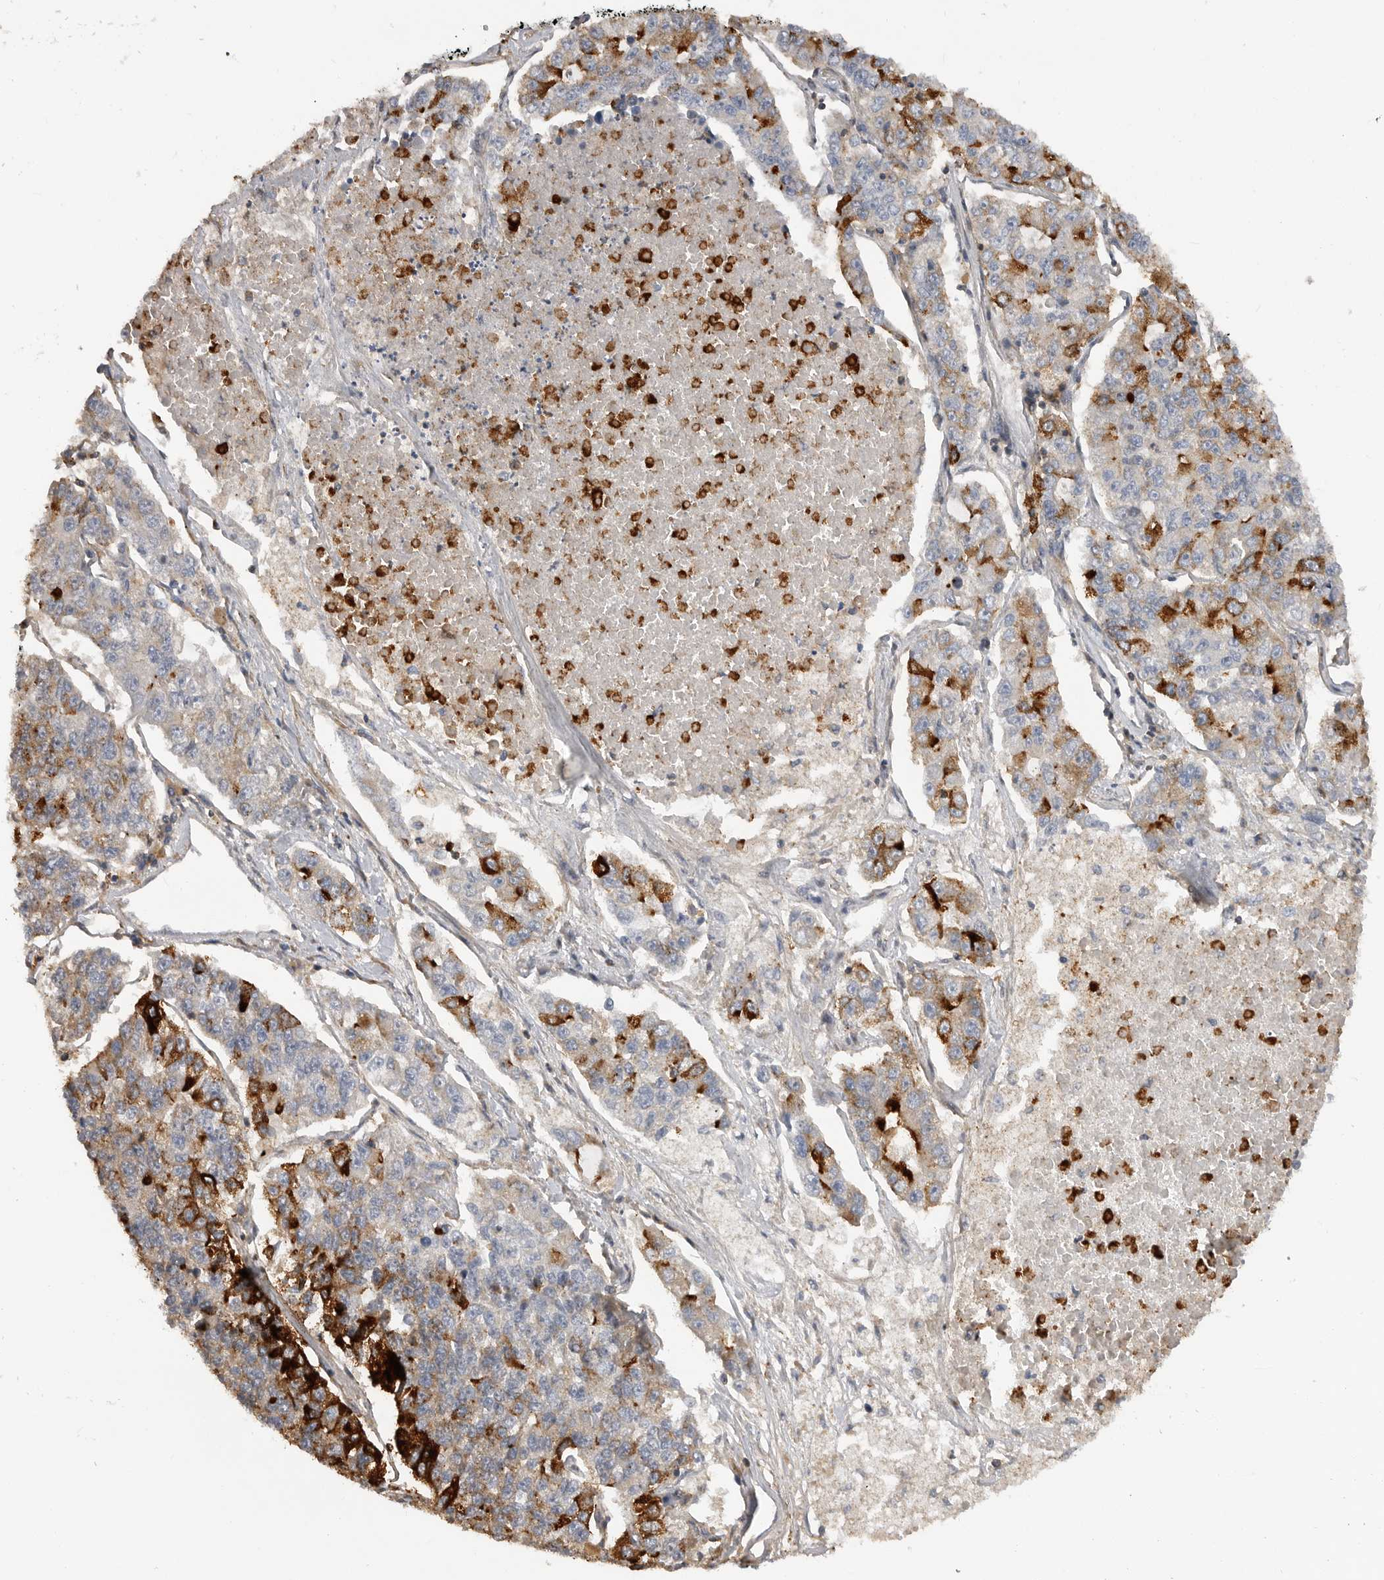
{"staining": {"intensity": "strong", "quantity": "25%-75%", "location": "cytoplasmic/membranous"}, "tissue": "lung cancer", "cell_type": "Tumor cells", "image_type": "cancer", "snomed": [{"axis": "morphology", "description": "Adenocarcinoma, NOS"}, {"axis": "topography", "description": "Lung"}], "caption": "Protein expression analysis of lung adenocarcinoma displays strong cytoplasmic/membranous positivity in approximately 25%-75% of tumor cells.", "gene": "TRIM56", "patient": {"sex": "male", "age": 49}}